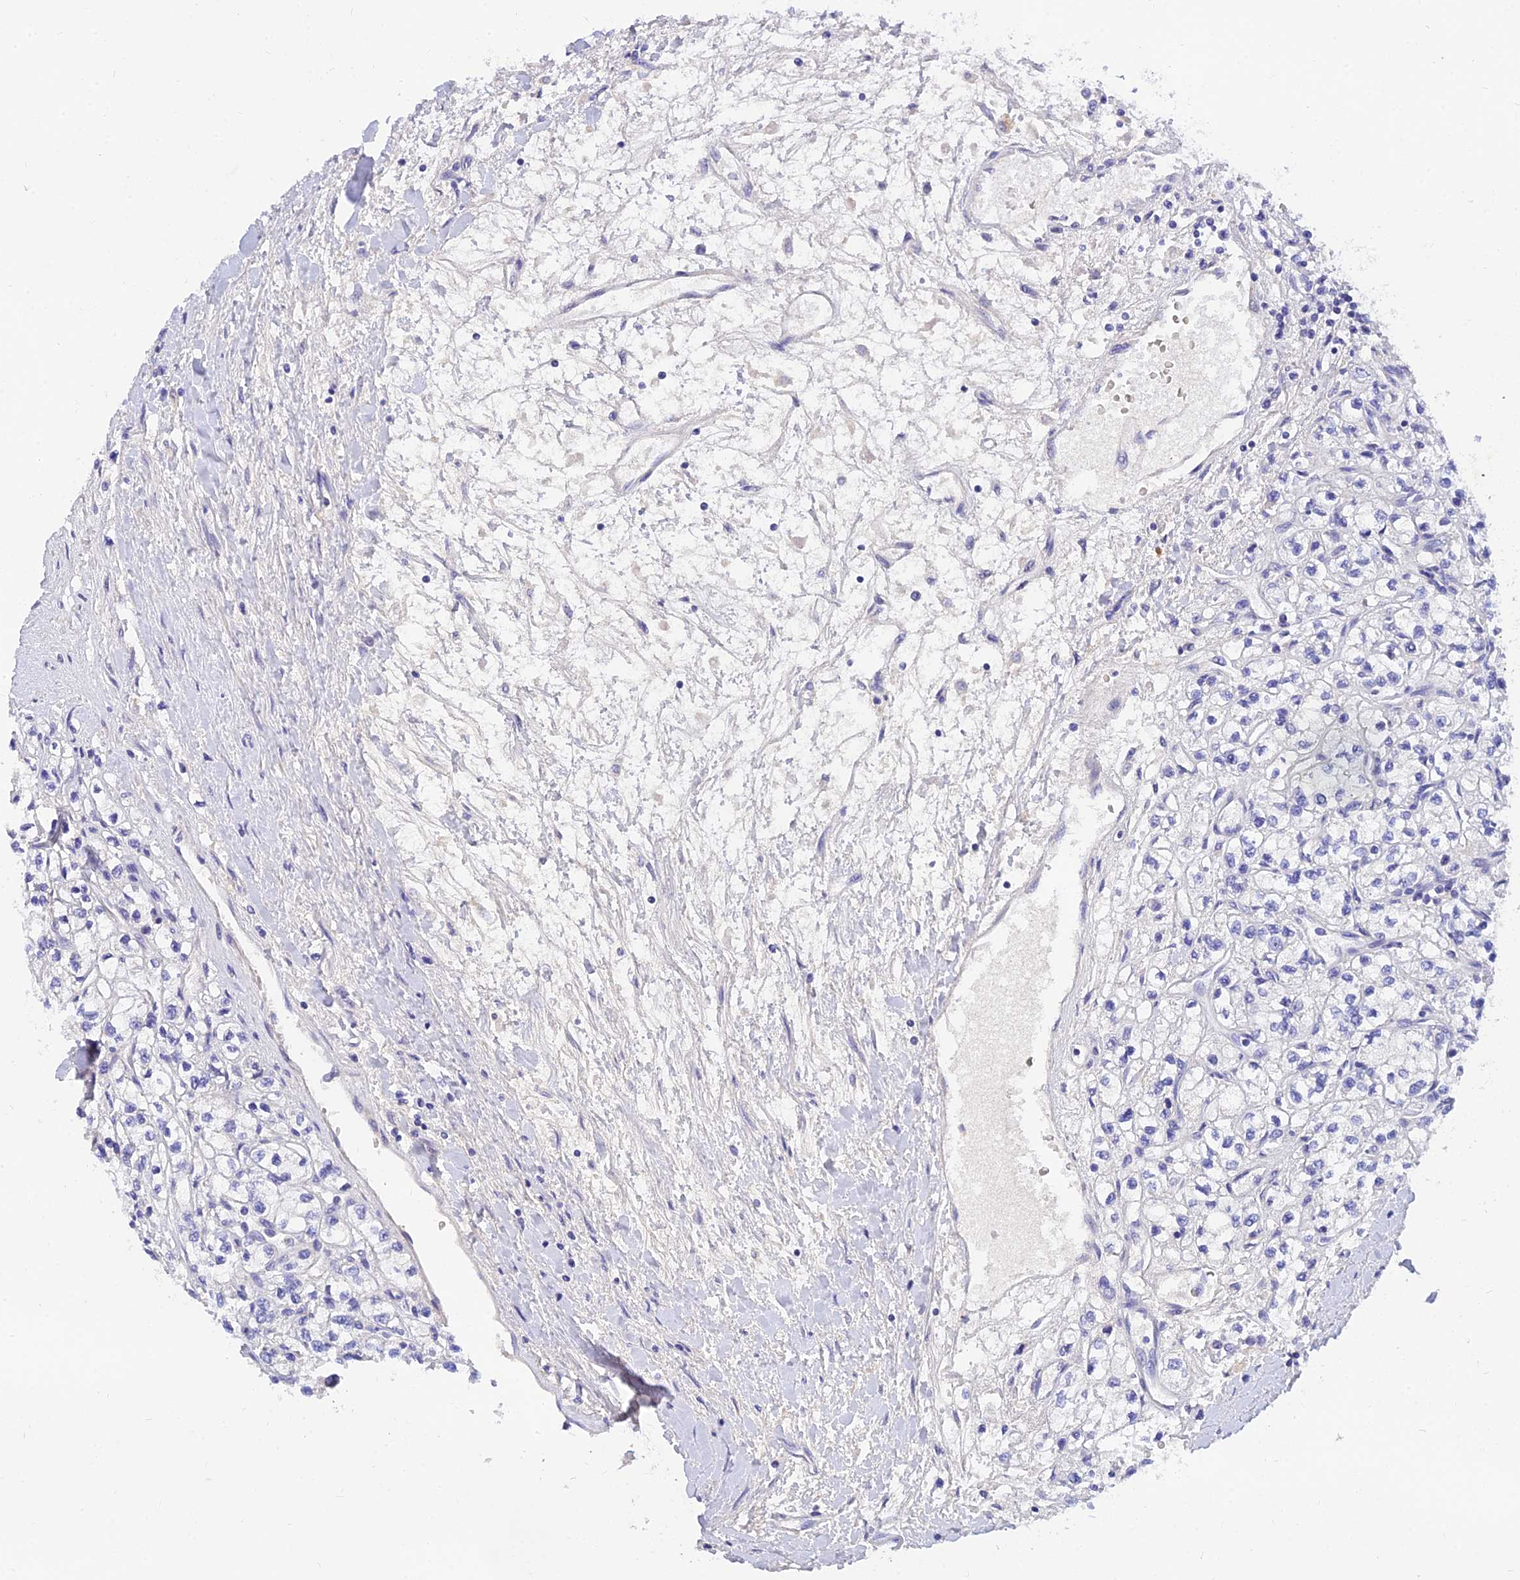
{"staining": {"intensity": "negative", "quantity": "none", "location": "none"}, "tissue": "renal cancer", "cell_type": "Tumor cells", "image_type": "cancer", "snomed": [{"axis": "morphology", "description": "Adenocarcinoma, NOS"}, {"axis": "topography", "description": "Kidney"}], "caption": "The IHC histopathology image has no significant expression in tumor cells of adenocarcinoma (renal) tissue.", "gene": "TMEM161B", "patient": {"sex": "male", "age": 80}}